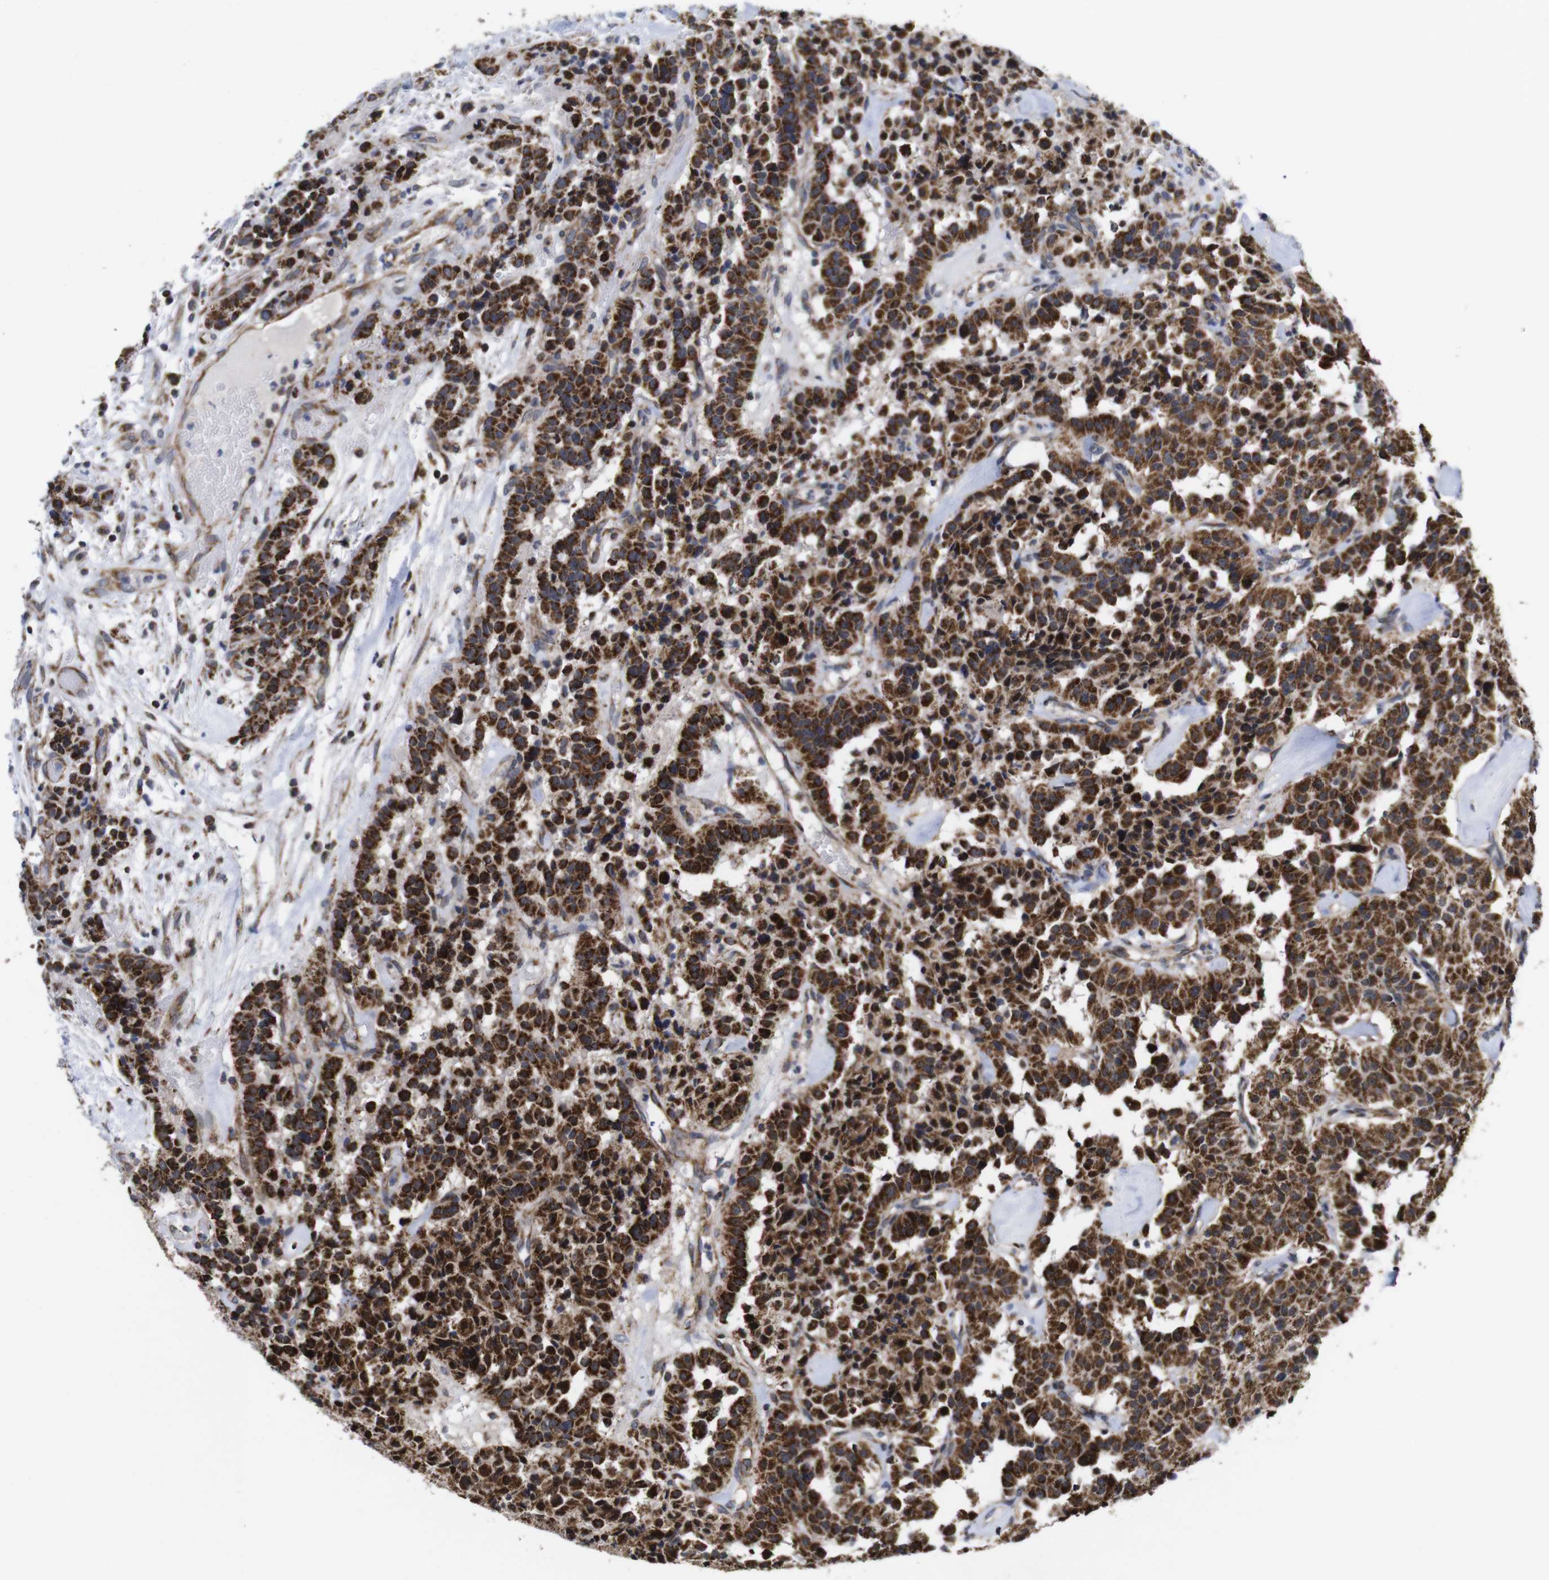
{"staining": {"intensity": "strong", "quantity": ">75%", "location": "cytoplasmic/membranous"}, "tissue": "carcinoid", "cell_type": "Tumor cells", "image_type": "cancer", "snomed": [{"axis": "morphology", "description": "Carcinoid, malignant, NOS"}, {"axis": "topography", "description": "Lung"}], "caption": "This is an image of immunohistochemistry (IHC) staining of malignant carcinoid, which shows strong positivity in the cytoplasmic/membranous of tumor cells.", "gene": "C17orf80", "patient": {"sex": "male", "age": 30}}